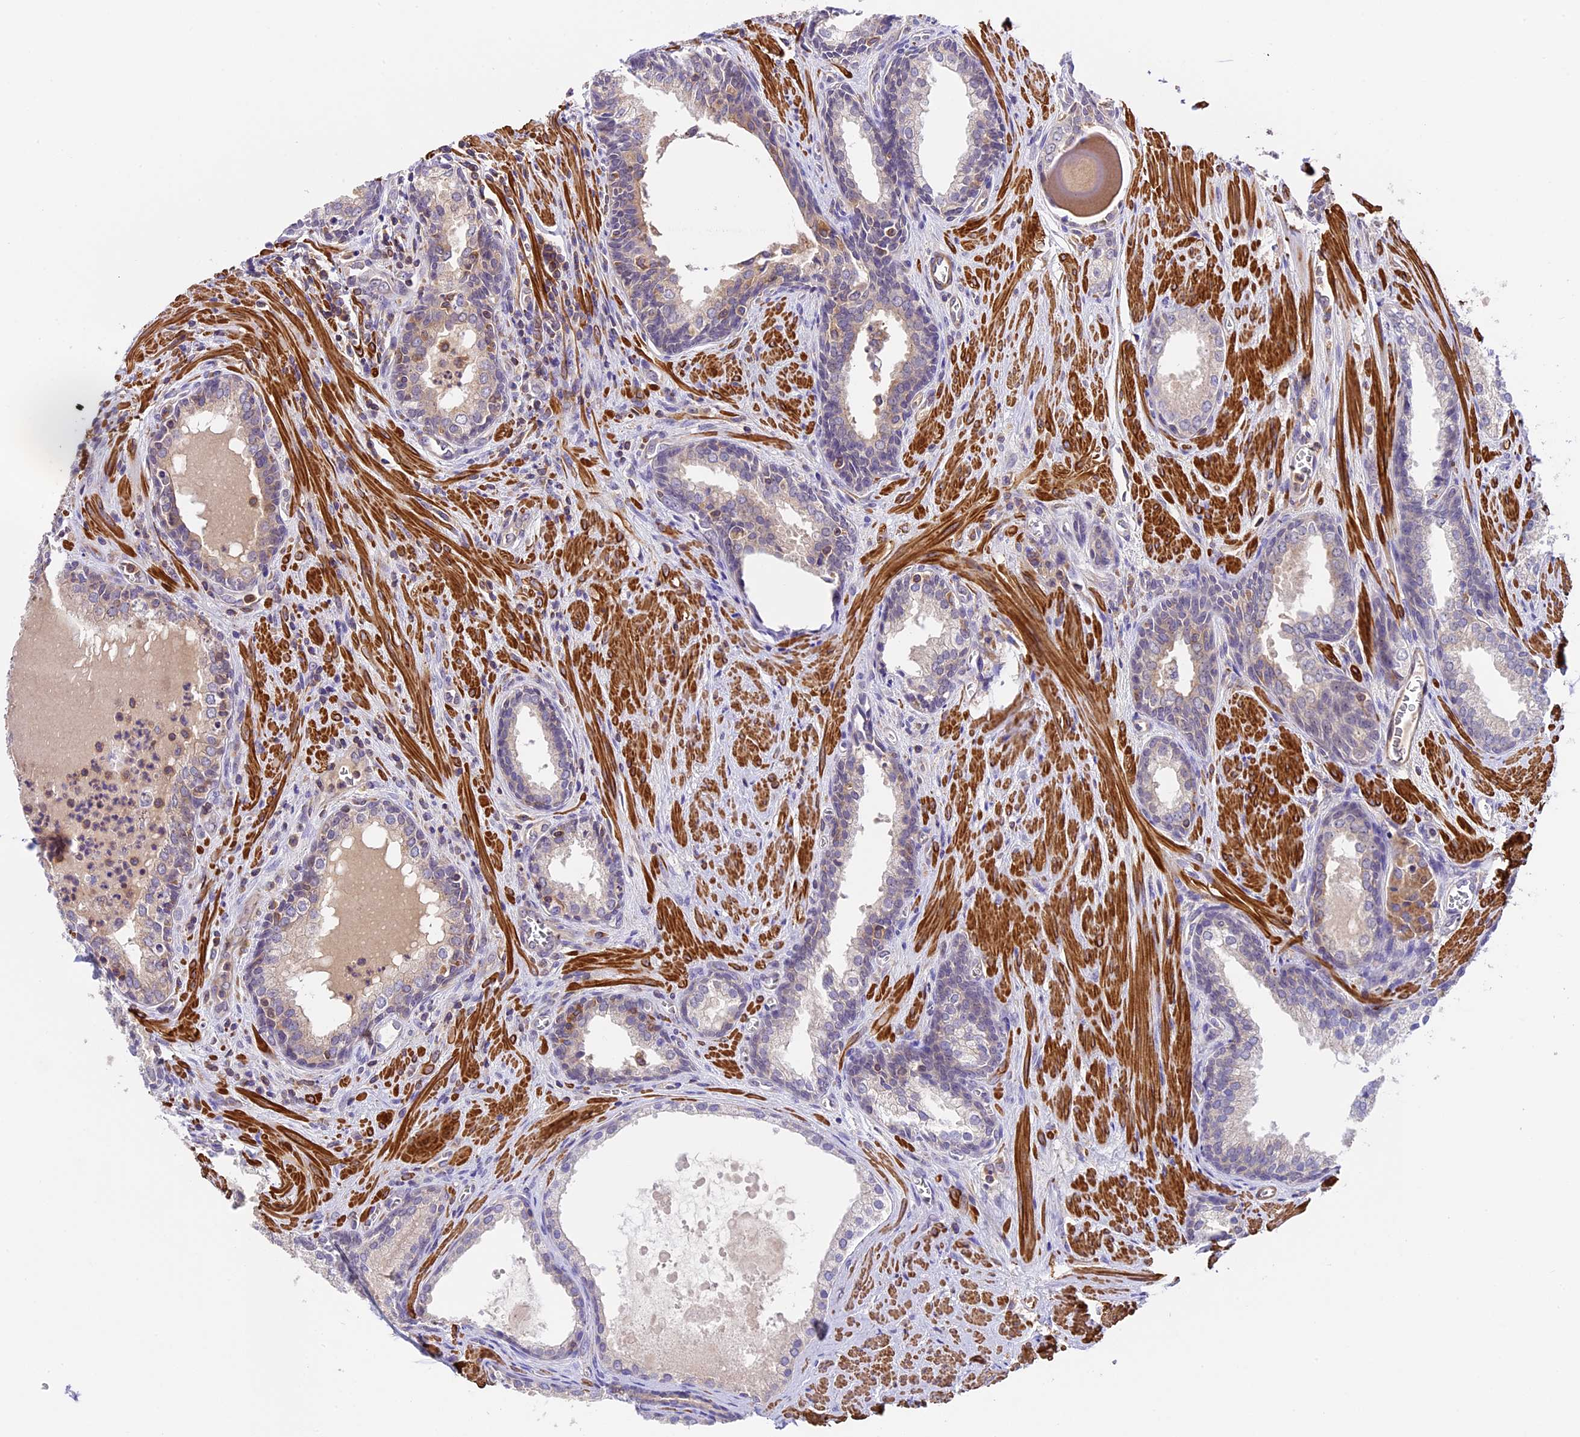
{"staining": {"intensity": "negative", "quantity": "none", "location": "none"}, "tissue": "prostate cancer", "cell_type": "Tumor cells", "image_type": "cancer", "snomed": [{"axis": "morphology", "description": "Adenocarcinoma, Low grade"}, {"axis": "topography", "description": "Prostate"}], "caption": "Tumor cells show no significant protein expression in prostate adenocarcinoma (low-grade).", "gene": "TBC1D1", "patient": {"sex": "male", "age": 54}}